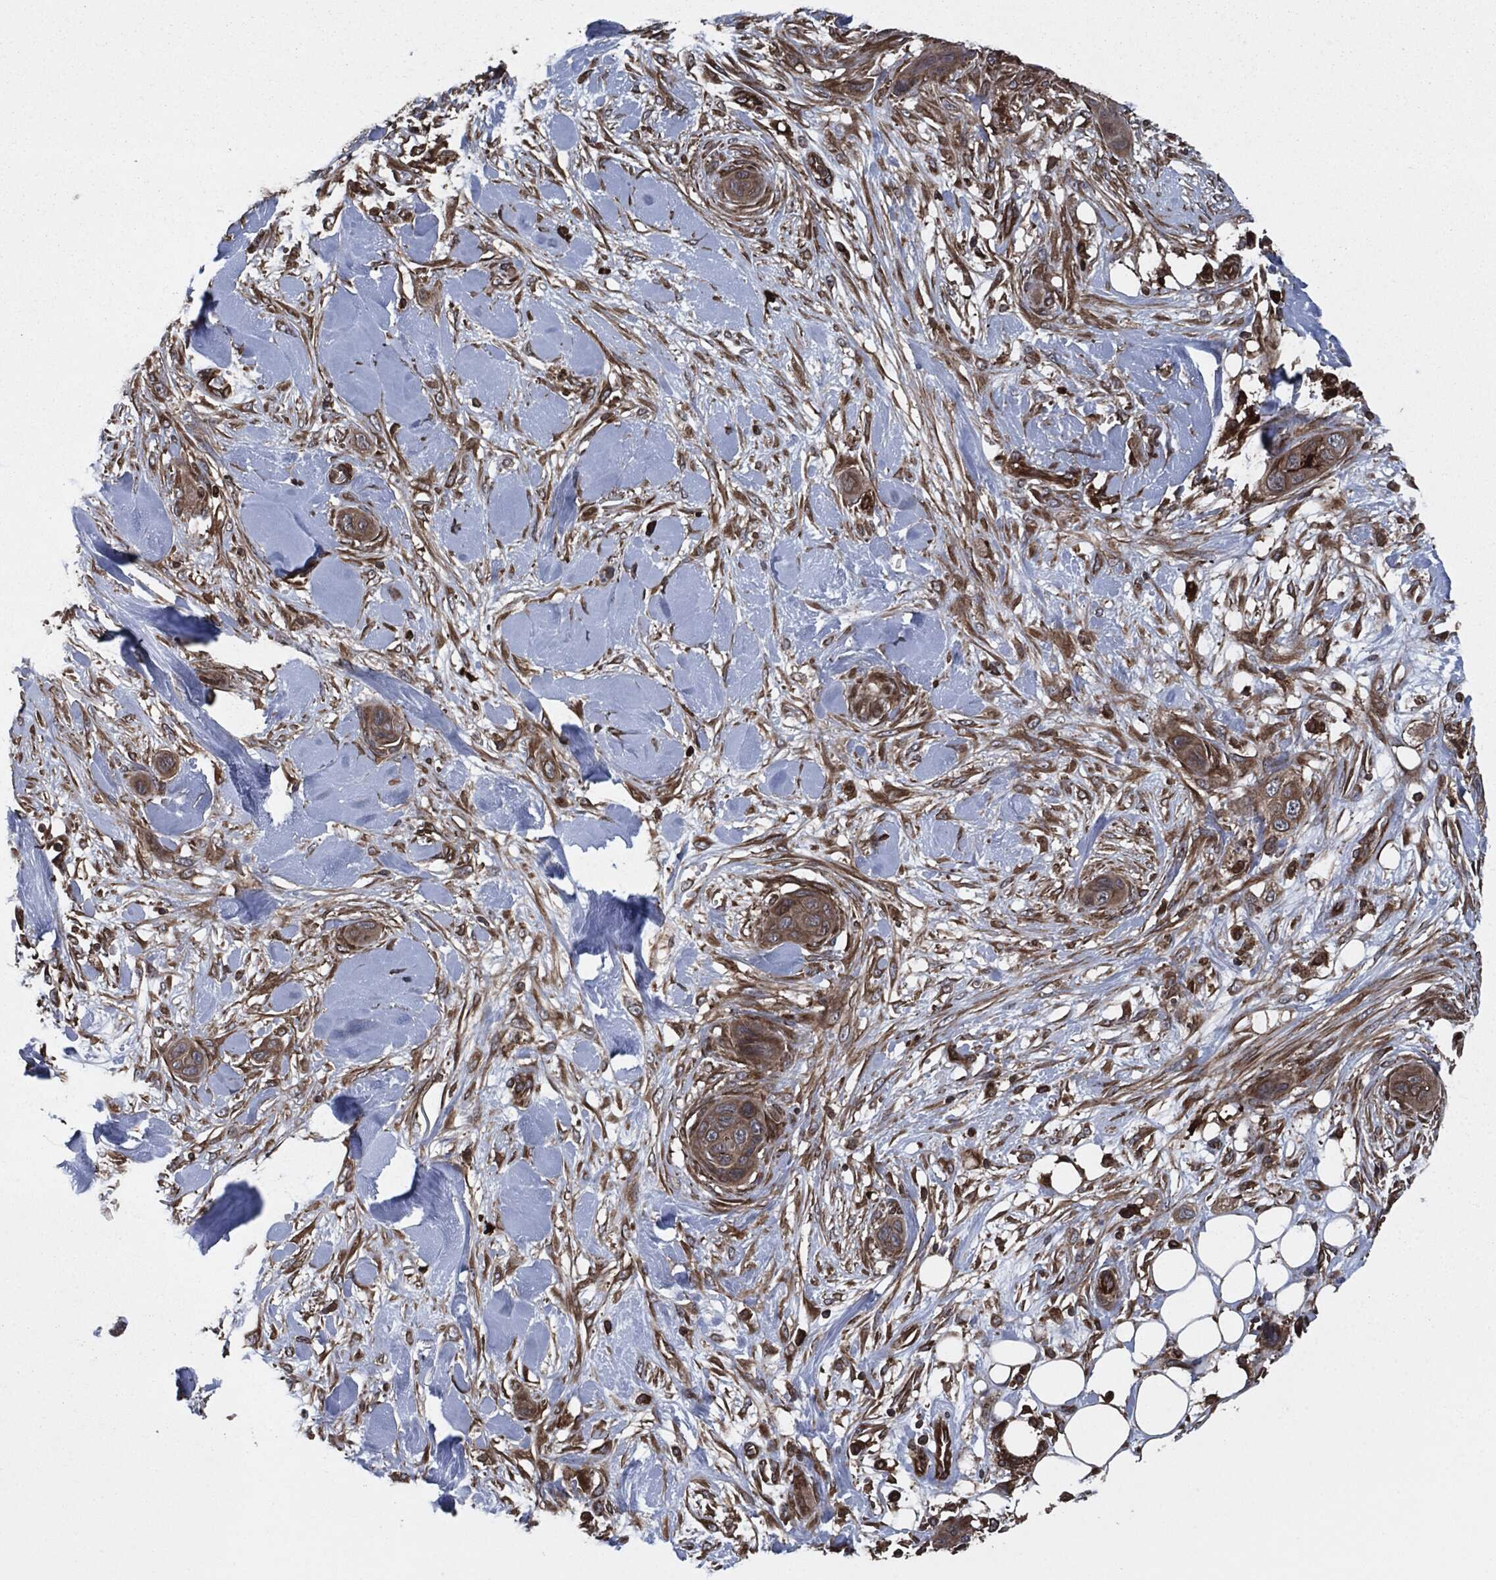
{"staining": {"intensity": "moderate", "quantity": ">75%", "location": "cytoplasmic/membranous"}, "tissue": "skin cancer", "cell_type": "Tumor cells", "image_type": "cancer", "snomed": [{"axis": "morphology", "description": "Squamous cell carcinoma, NOS"}, {"axis": "topography", "description": "Skin"}], "caption": "This is a photomicrograph of immunohistochemistry (IHC) staining of squamous cell carcinoma (skin), which shows moderate positivity in the cytoplasmic/membranous of tumor cells.", "gene": "RAP1GDS1", "patient": {"sex": "male", "age": 78}}